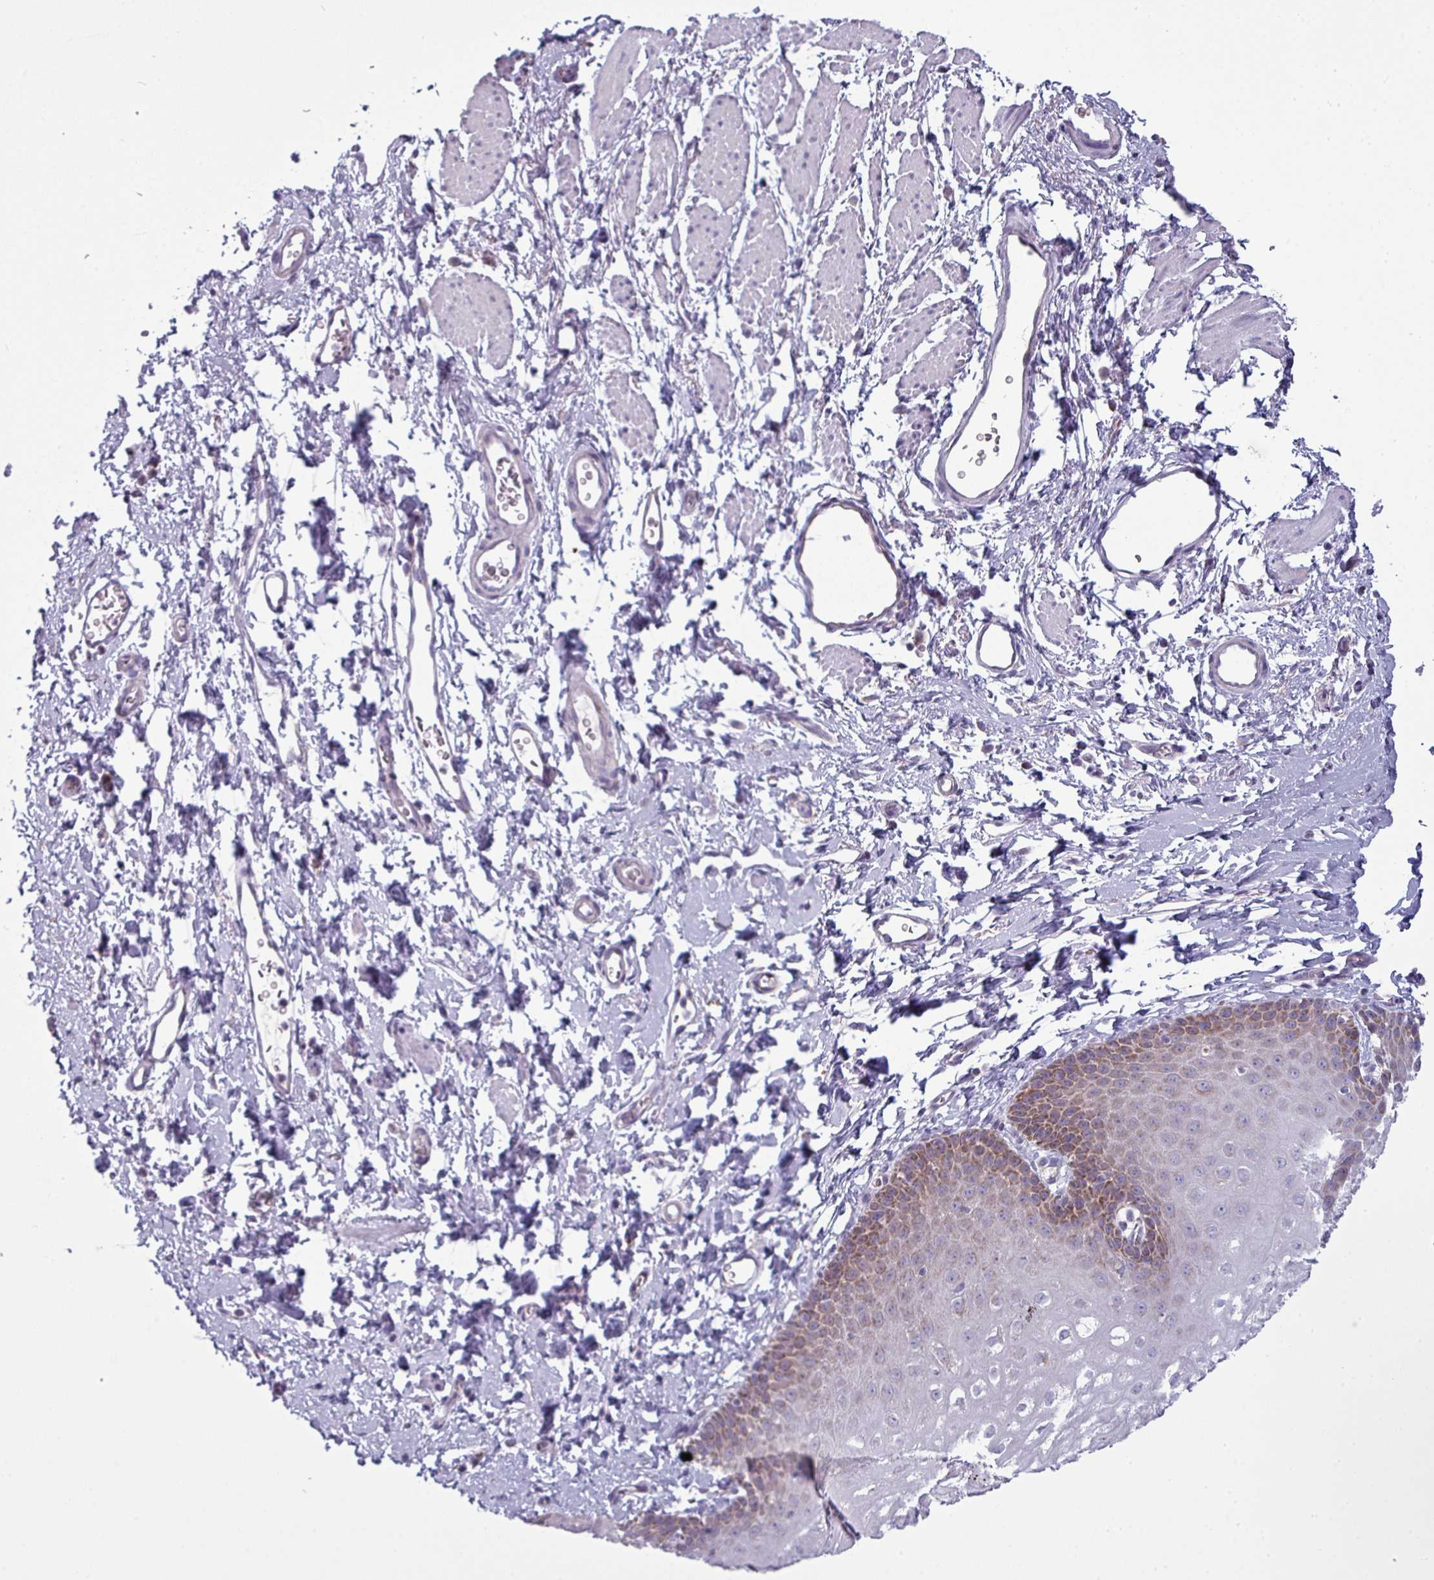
{"staining": {"intensity": "strong", "quantity": ">75%", "location": "cytoplasmic/membranous"}, "tissue": "esophagus", "cell_type": "Squamous epithelial cells", "image_type": "normal", "snomed": [{"axis": "morphology", "description": "Normal tissue, NOS"}, {"axis": "topography", "description": "Esophagus"}], "caption": "Esophagus stained with immunohistochemistry (IHC) displays strong cytoplasmic/membranous staining in about >75% of squamous epithelial cells.", "gene": "ZNF615", "patient": {"sex": "male", "age": 70}}